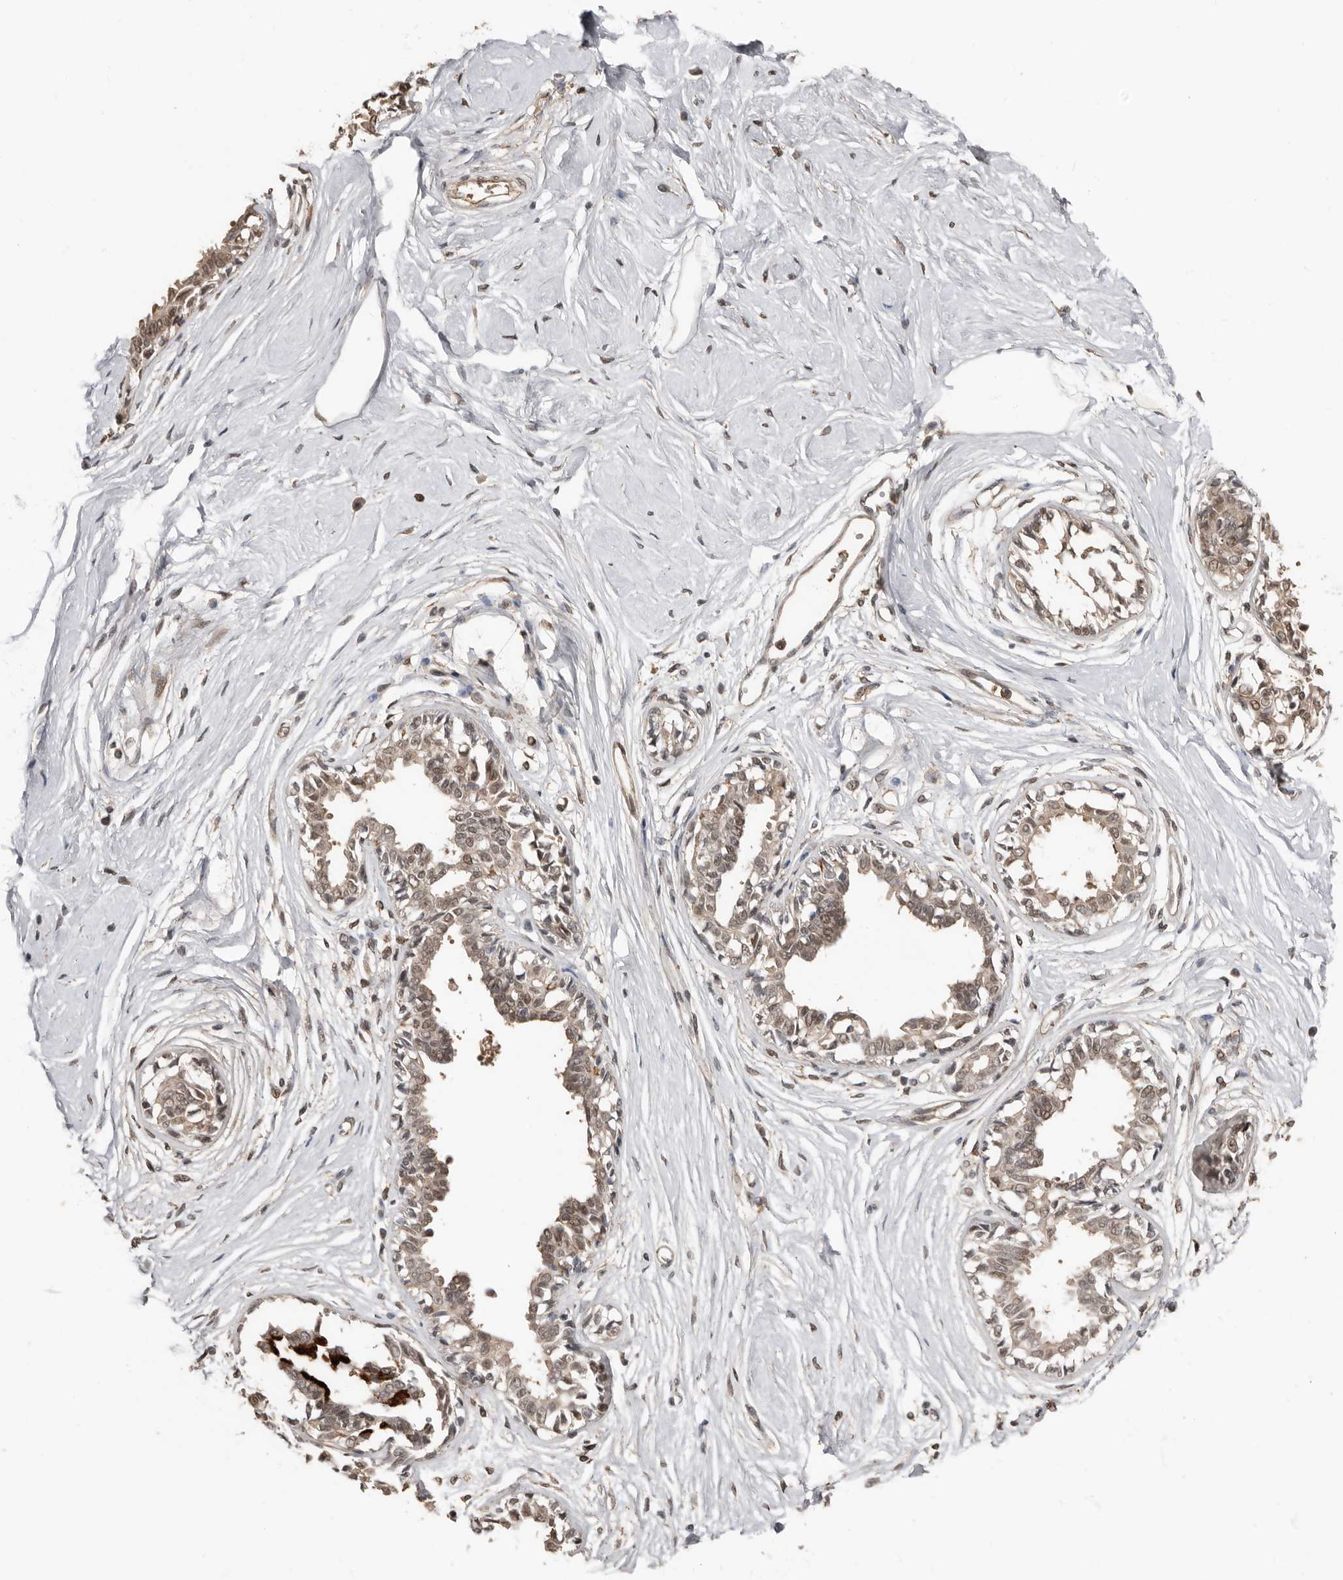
{"staining": {"intensity": "weak", "quantity": ">75%", "location": "cytoplasmic/membranous"}, "tissue": "breast", "cell_type": "Adipocytes", "image_type": "normal", "snomed": [{"axis": "morphology", "description": "Normal tissue, NOS"}, {"axis": "topography", "description": "Breast"}], "caption": "The image exhibits a brown stain indicating the presence of a protein in the cytoplasmic/membranous of adipocytes in breast. (Brightfield microscopy of DAB IHC at high magnification).", "gene": "LRGUK", "patient": {"sex": "female", "age": 45}}